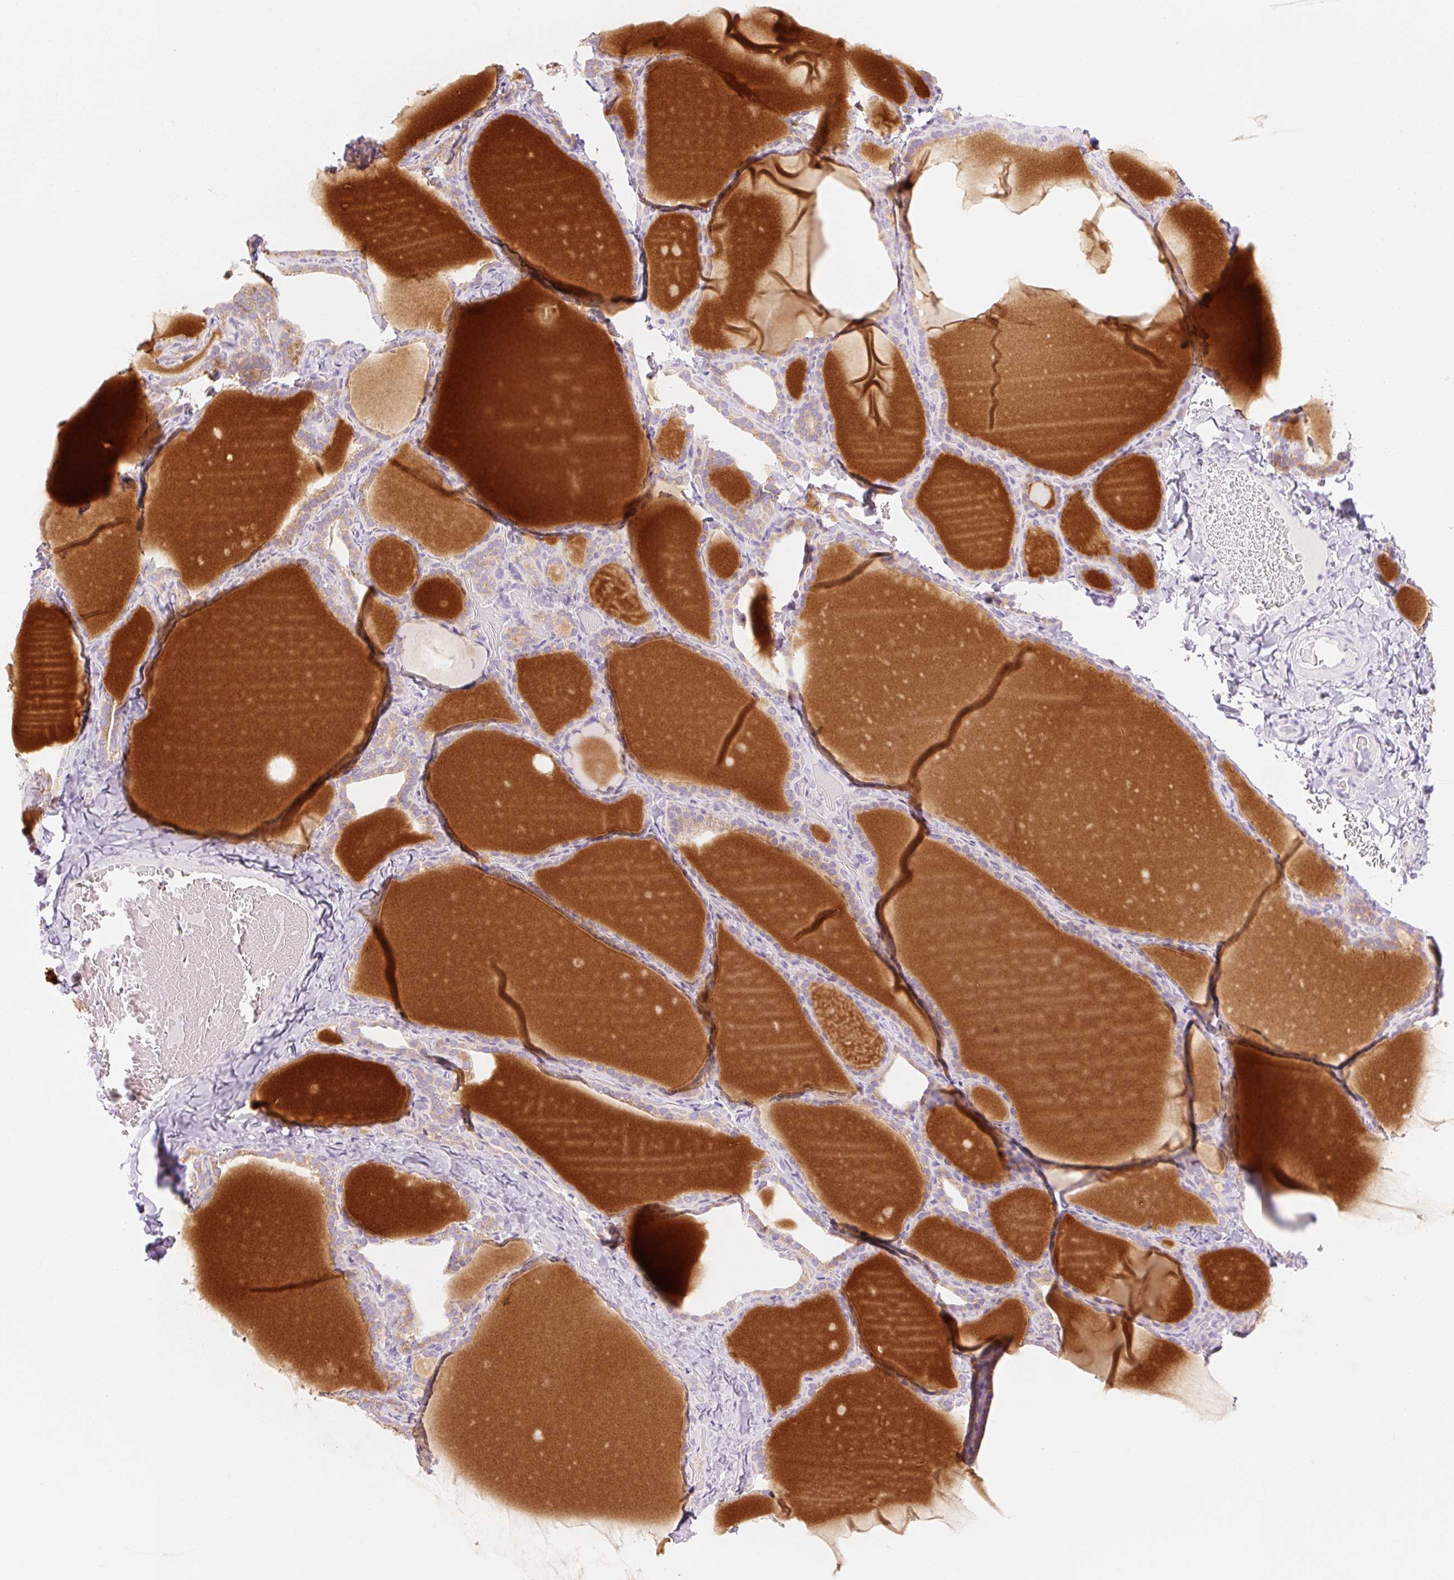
{"staining": {"intensity": "moderate", "quantity": "25%-75%", "location": "cytoplasmic/membranous"}, "tissue": "thyroid gland", "cell_type": "Glandular cells", "image_type": "normal", "snomed": [{"axis": "morphology", "description": "Normal tissue, NOS"}, {"axis": "topography", "description": "Thyroid gland"}], "caption": "Thyroid gland stained with DAB (3,3'-diaminobenzidine) immunohistochemistry (IHC) demonstrates medium levels of moderate cytoplasmic/membranous staining in approximately 25%-75% of glandular cells.", "gene": "MYO1D", "patient": {"sex": "female", "age": 22}}